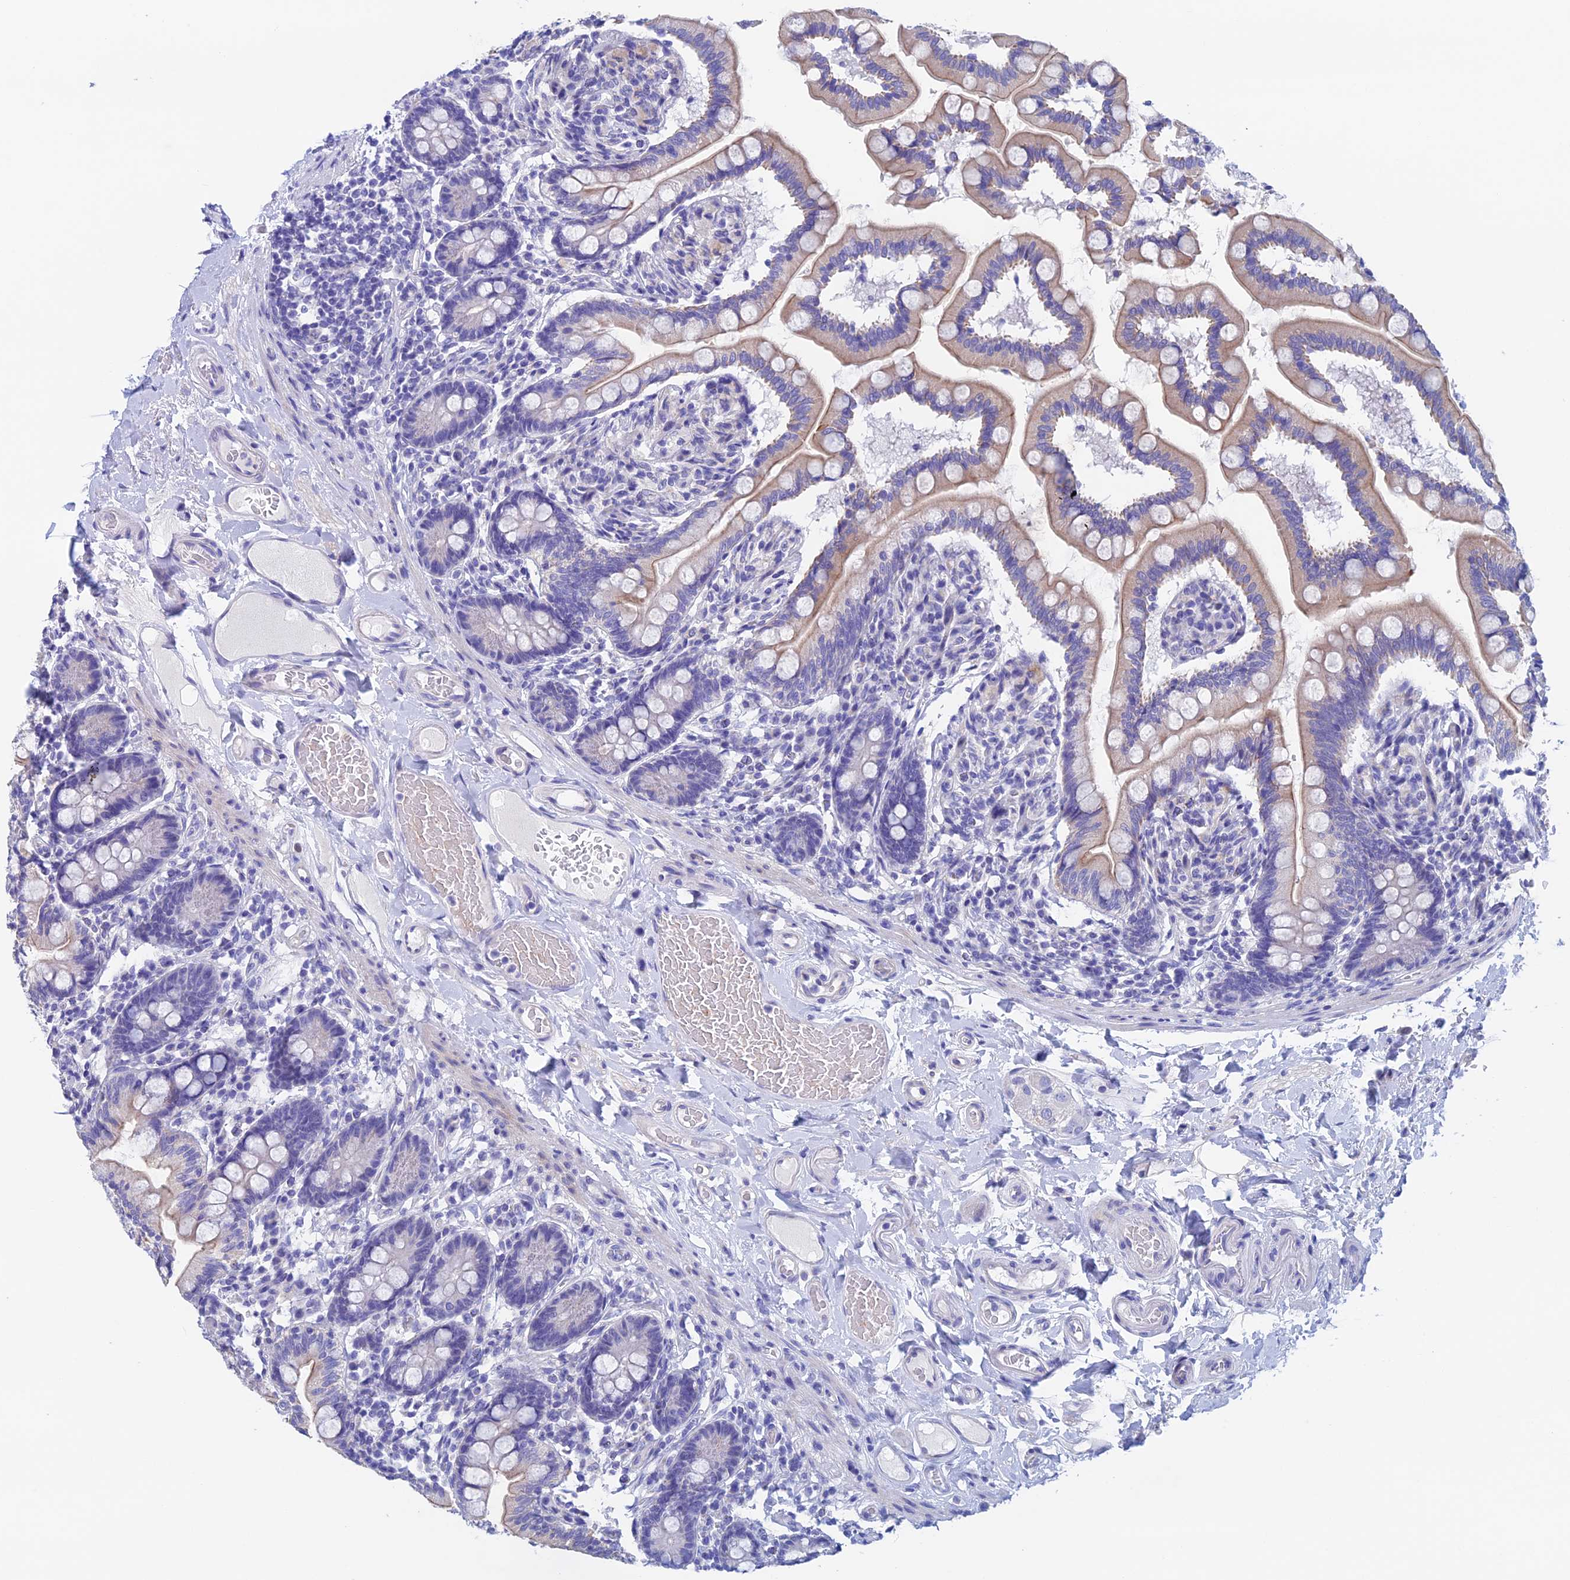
{"staining": {"intensity": "weak", "quantity": "25%-75%", "location": "cytoplasmic/membranous"}, "tissue": "small intestine", "cell_type": "Glandular cells", "image_type": "normal", "snomed": [{"axis": "morphology", "description": "Normal tissue, NOS"}, {"axis": "topography", "description": "Small intestine"}], "caption": "Weak cytoplasmic/membranous staining is appreciated in approximately 25%-75% of glandular cells in benign small intestine.", "gene": "PSMC3IP", "patient": {"sex": "female", "age": 64}}